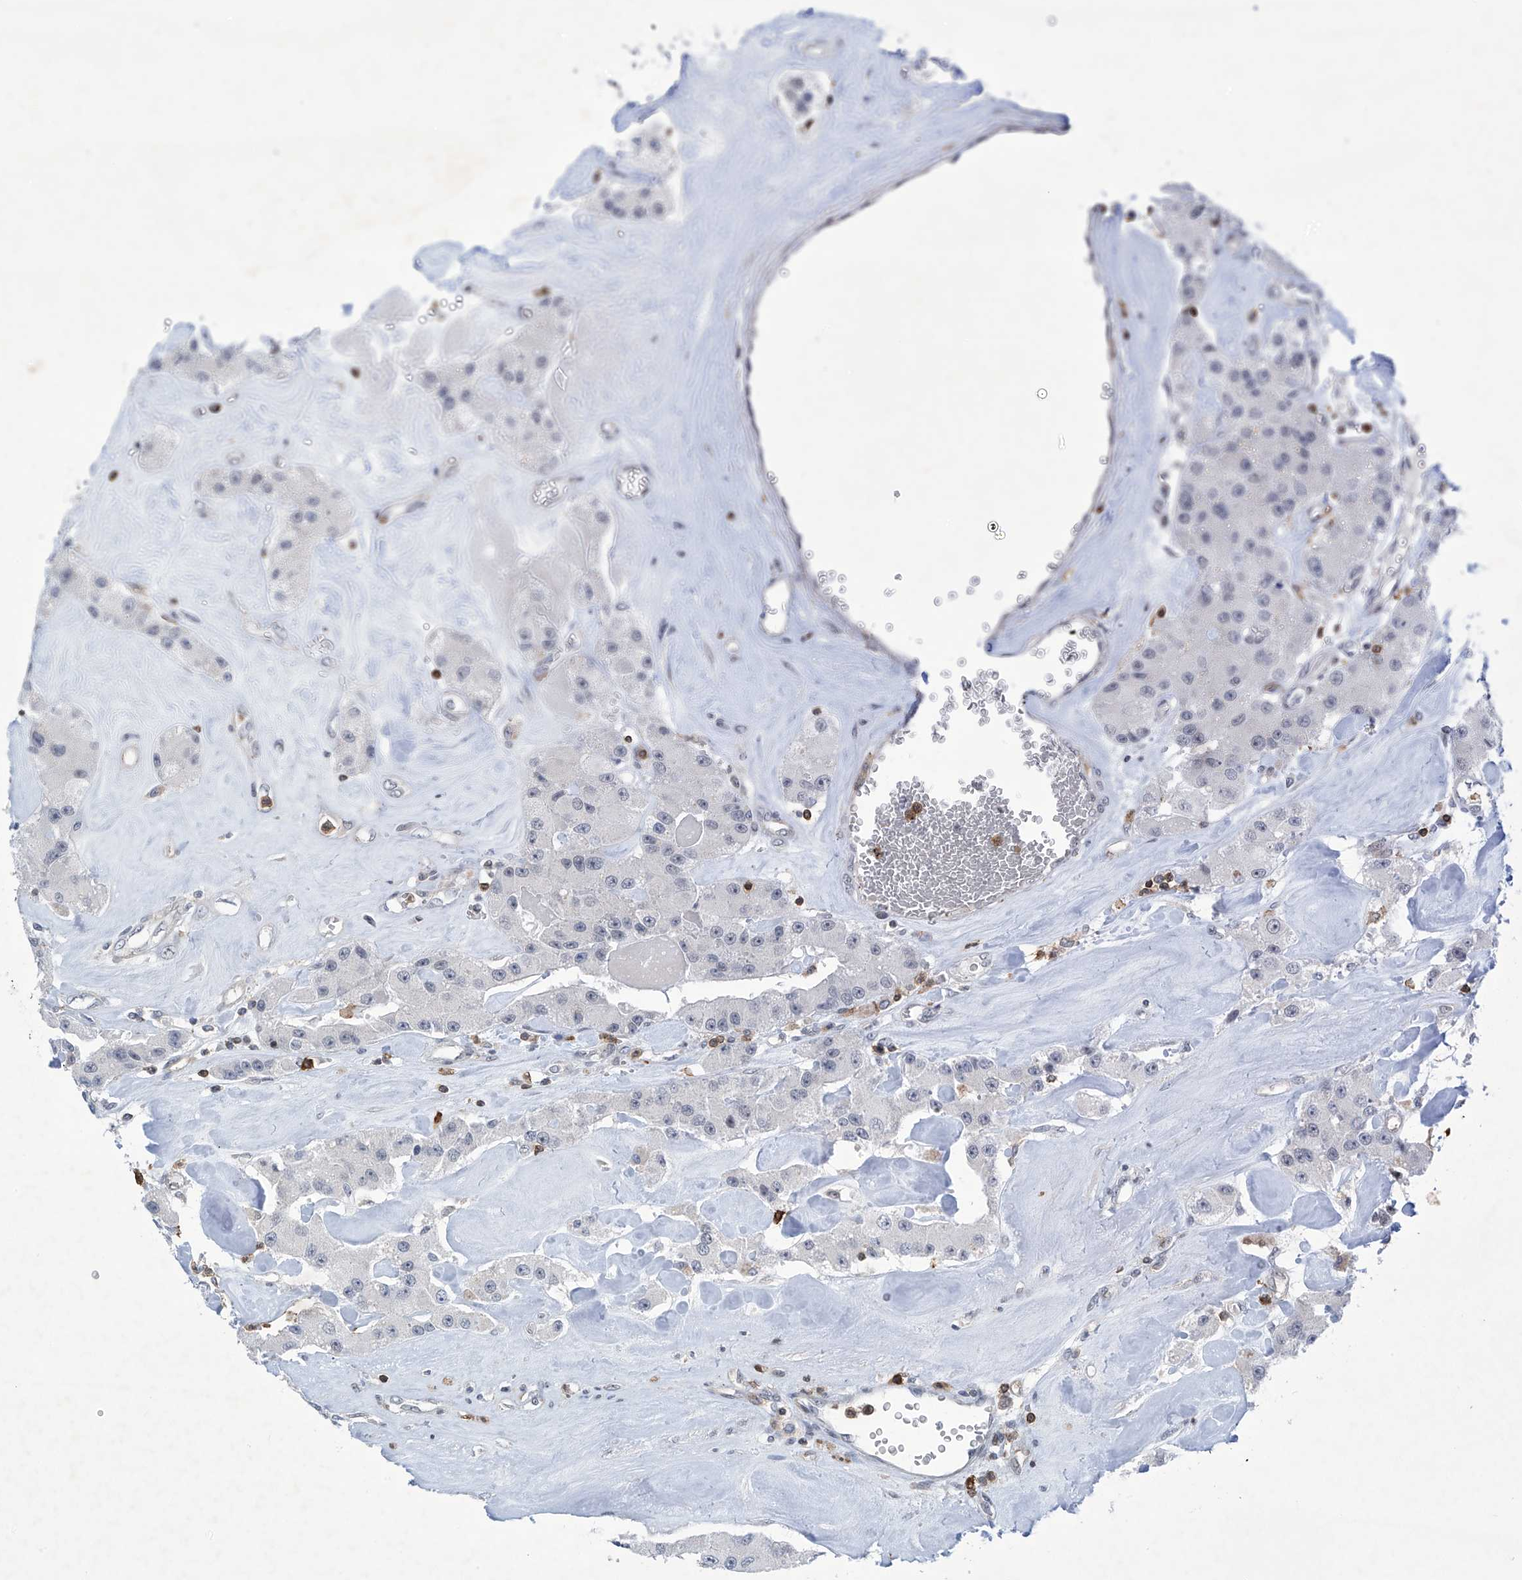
{"staining": {"intensity": "negative", "quantity": "none", "location": "none"}, "tissue": "carcinoid", "cell_type": "Tumor cells", "image_type": "cancer", "snomed": [{"axis": "morphology", "description": "Carcinoid, malignant, NOS"}, {"axis": "topography", "description": "Pancreas"}], "caption": "Tumor cells are negative for protein expression in human carcinoid.", "gene": "MSL3", "patient": {"sex": "male", "age": 41}}